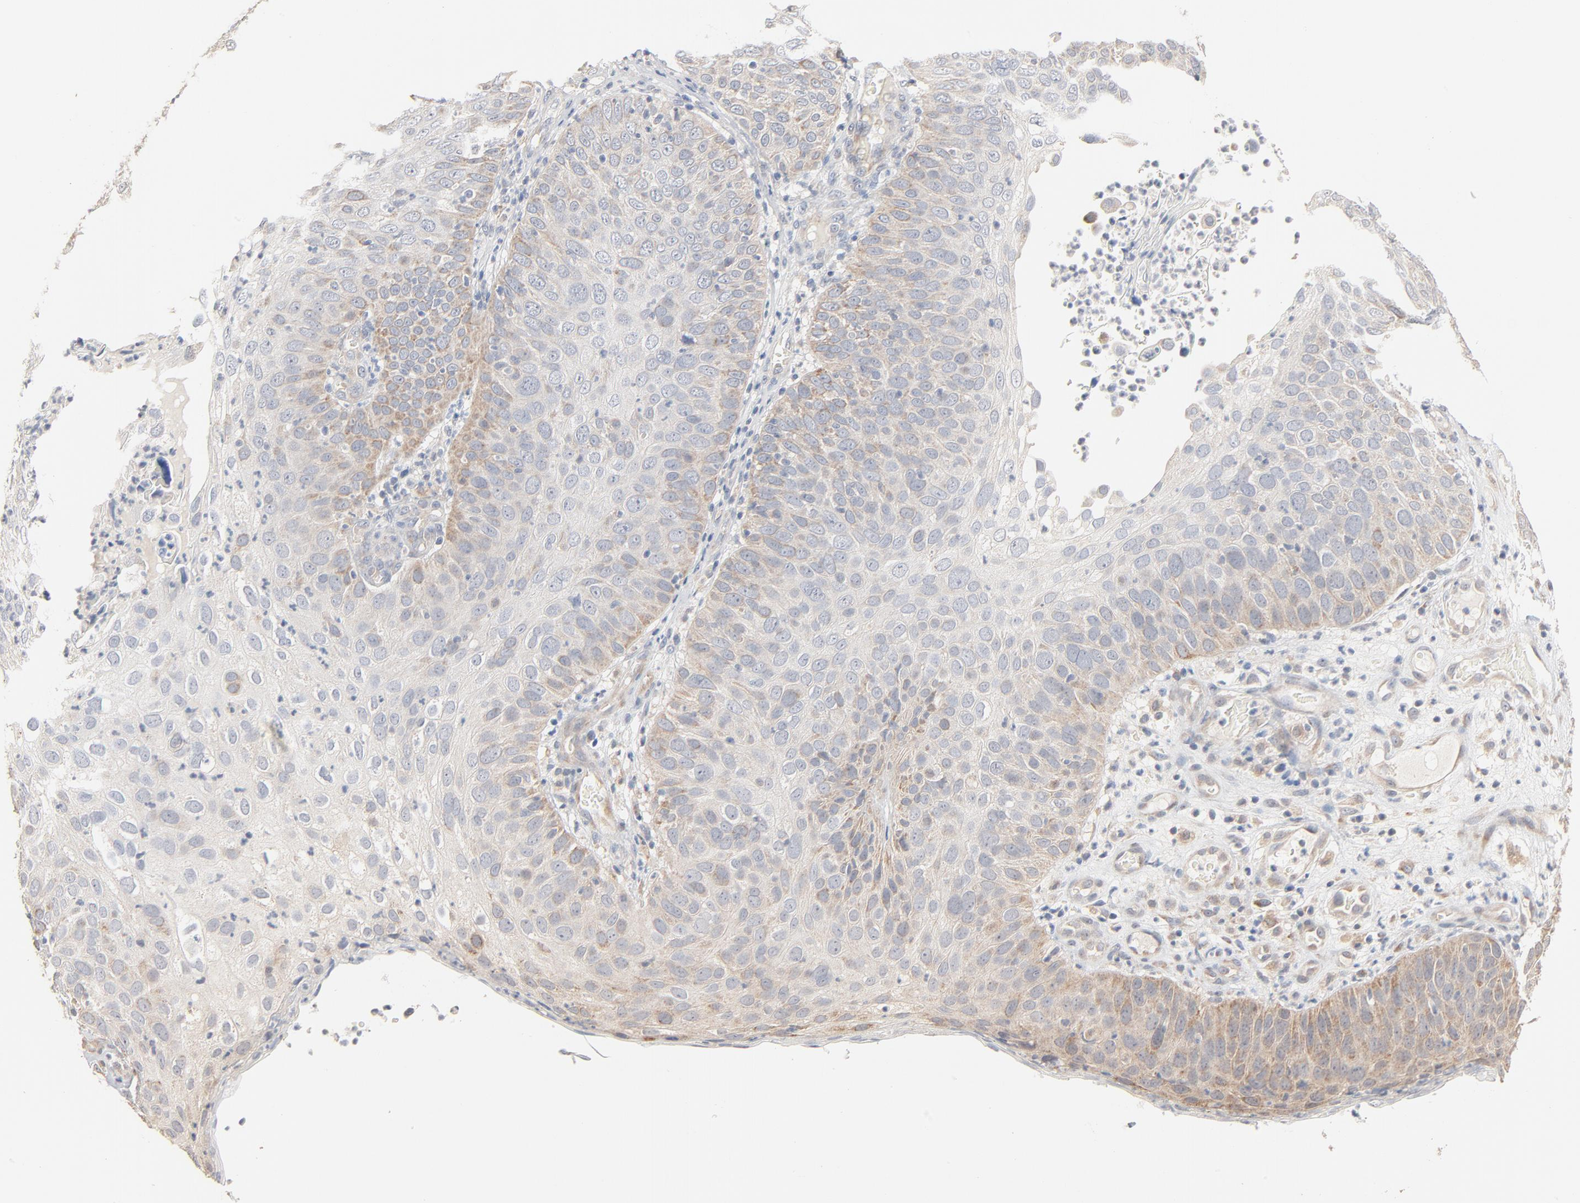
{"staining": {"intensity": "weak", "quantity": "<25%", "location": "cytoplasmic/membranous"}, "tissue": "skin cancer", "cell_type": "Tumor cells", "image_type": "cancer", "snomed": [{"axis": "morphology", "description": "Squamous cell carcinoma, NOS"}, {"axis": "topography", "description": "Skin"}], "caption": "Immunohistochemistry (IHC) of squamous cell carcinoma (skin) displays no staining in tumor cells.", "gene": "ZDHHC8", "patient": {"sex": "male", "age": 87}}